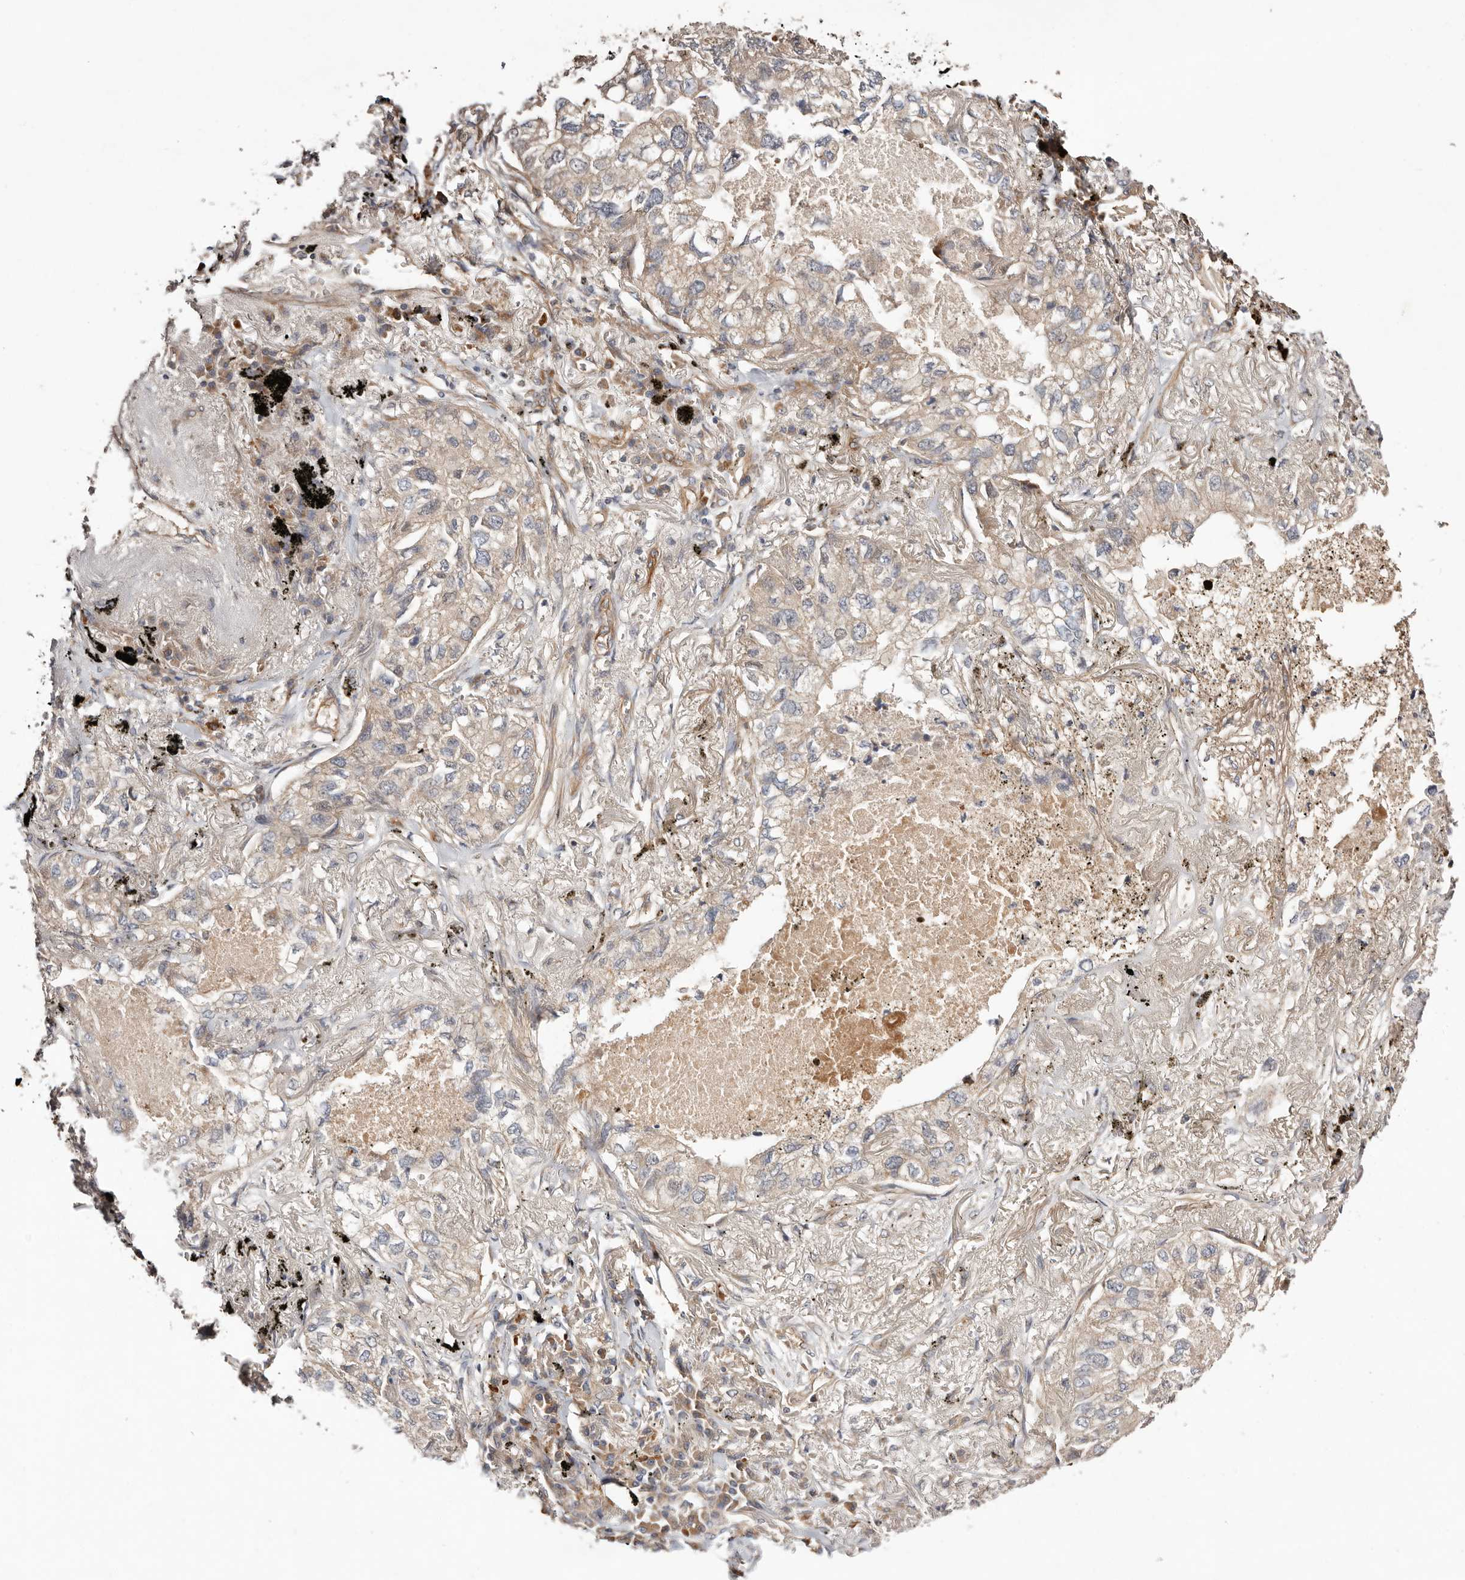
{"staining": {"intensity": "negative", "quantity": "none", "location": "none"}, "tissue": "lung cancer", "cell_type": "Tumor cells", "image_type": "cancer", "snomed": [{"axis": "morphology", "description": "Adenocarcinoma, NOS"}, {"axis": "topography", "description": "Lung"}], "caption": "Lung adenocarcinoma was stained to show a protein in brown. There is no significant staining in tumor cells. The staining is performed using DAB (3,3'-diaminobenzidine) brown chromogen with nuclei counter-stained in using hematoxylin.", "gene": "MACF1", "patient": {"sex": "male", "age": 65}}